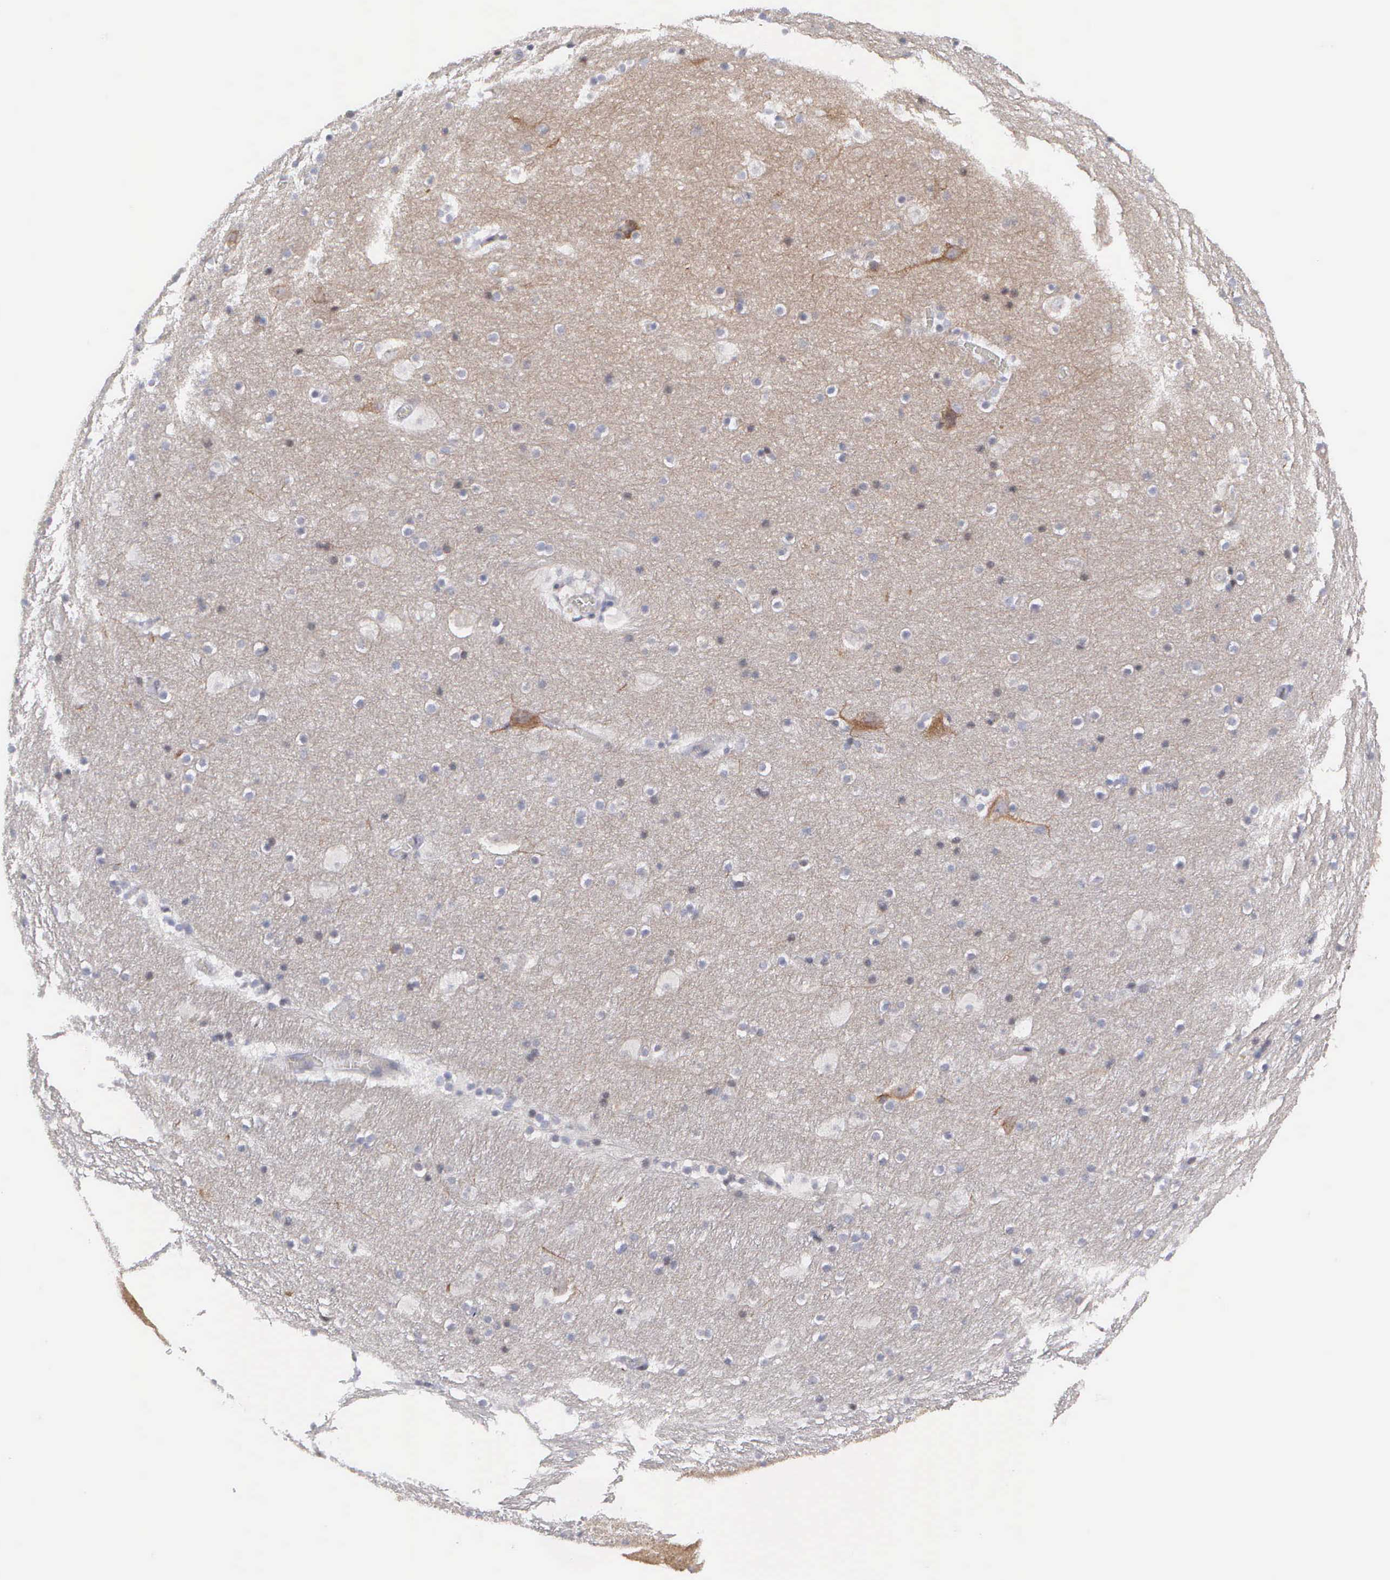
{"staining": {"intensity": "moderate", "quantity": ">75%", "location": "cytoplasmic/membranous"}, "tissue": "hippocampus", "cell_type": "Glial cells", "image_type": "normal", "snomed": [{"axis": "morphology", "description": "Normal tissue, NOS"}, {"axis": "topography", "description": "Hippocampus"}], "caption": "Hippocampus stained with a brown dye shows moderate cytoplasmic/membranous positive expression in approximately >75% of glial cells.", "gene": "CEP170B", "patient": {"sex": "male", "age": 45}}